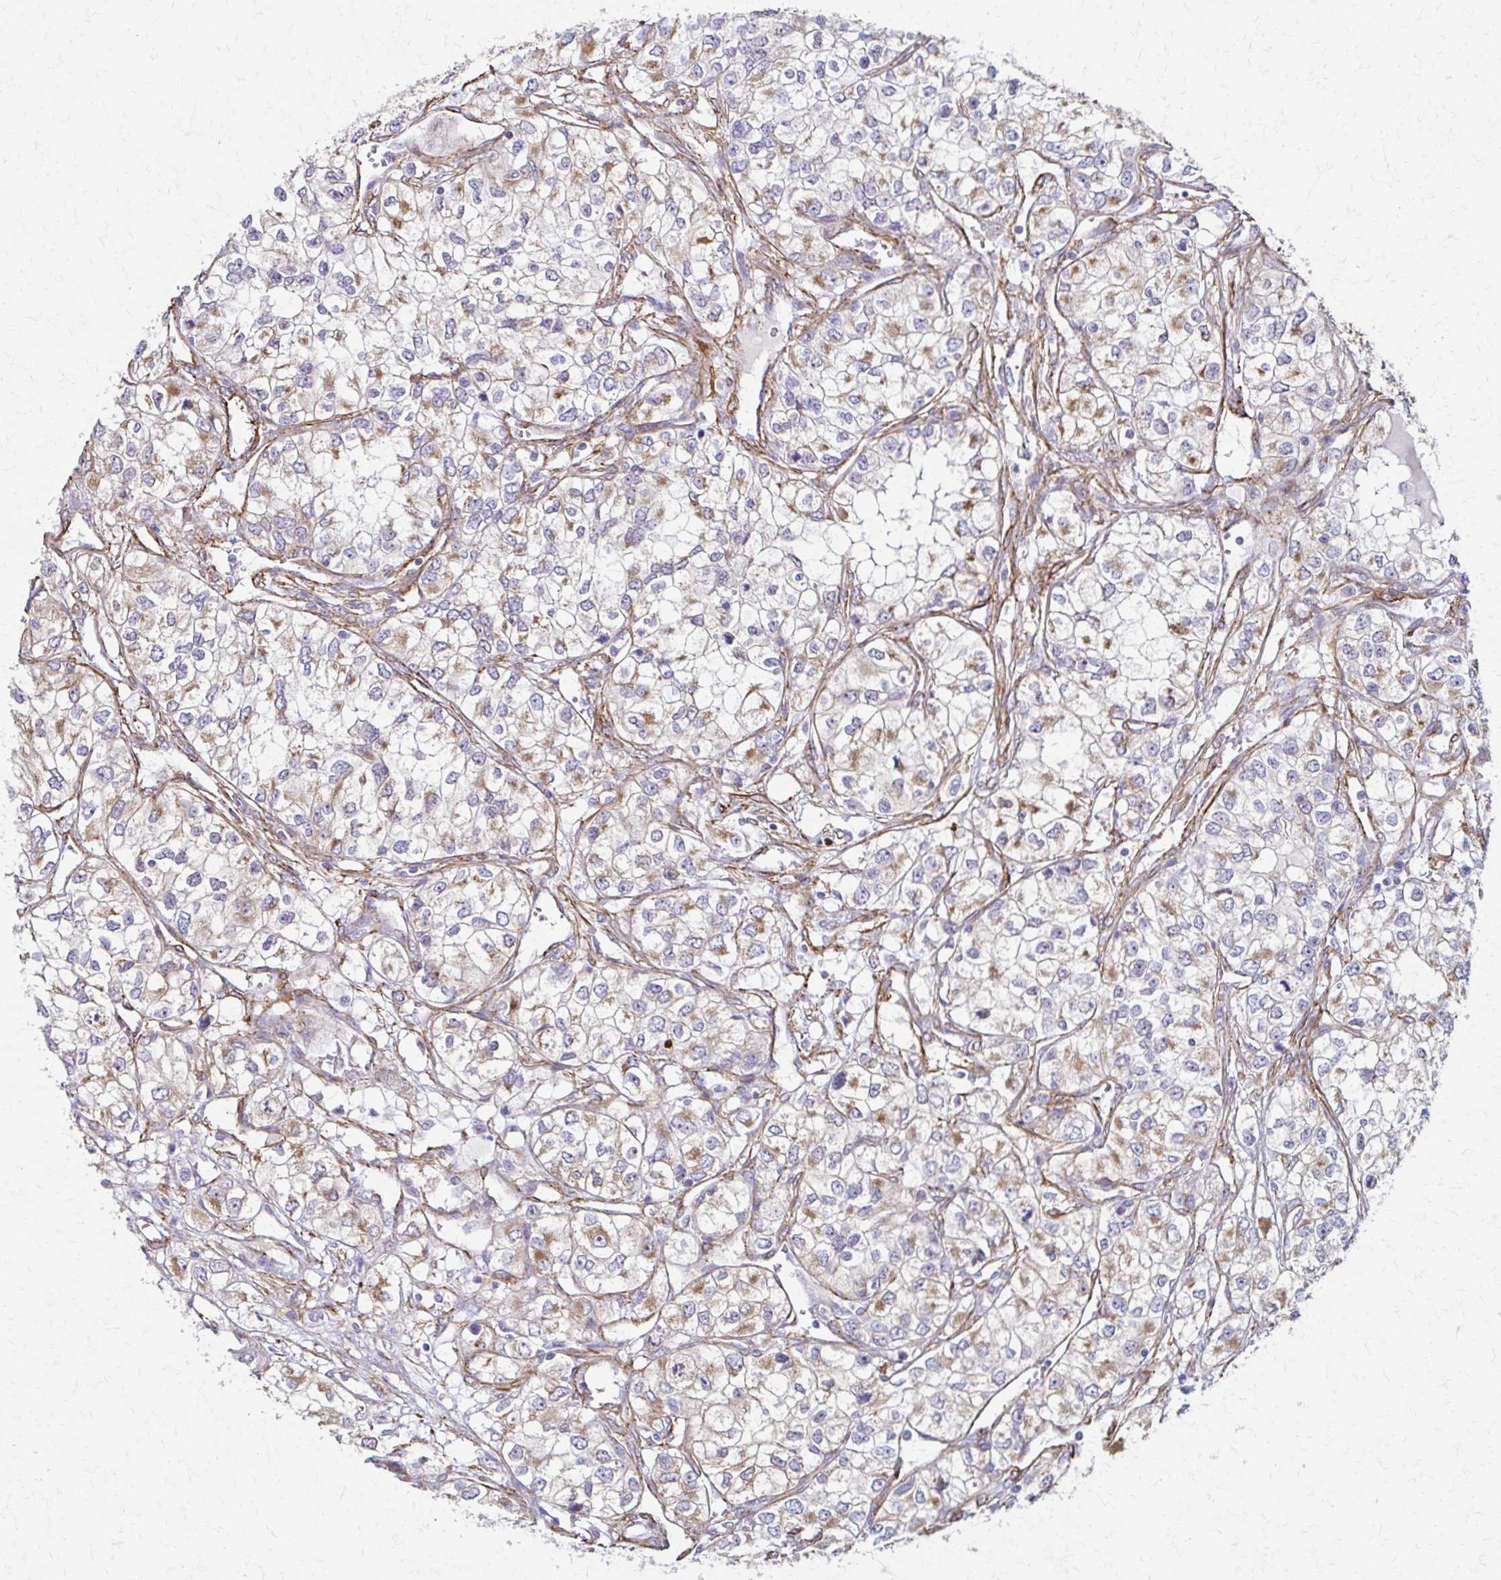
{"staining": {"intensity": "weak", "quantity": "25%-75%", "location": "cytoplasmic/membranous"}, "tissue": "renal cancer", "cell_type": "Tumor cells", "image_type": "cancer", "snomed": [{"axis": "morphology", "description": "Adenocarcinoma, NOS"}, {"axis": "topography", "description": "Kidney"}], "caption": "A micrograph showing weak cytoplasmic/membranous staining in approximately 25%-75% of tumor cells in renal cancer, as visualized by brown immunohistochemical staining.", "gene": "TIMMDC1", "patient": {"sex": "female", "age": 59}}